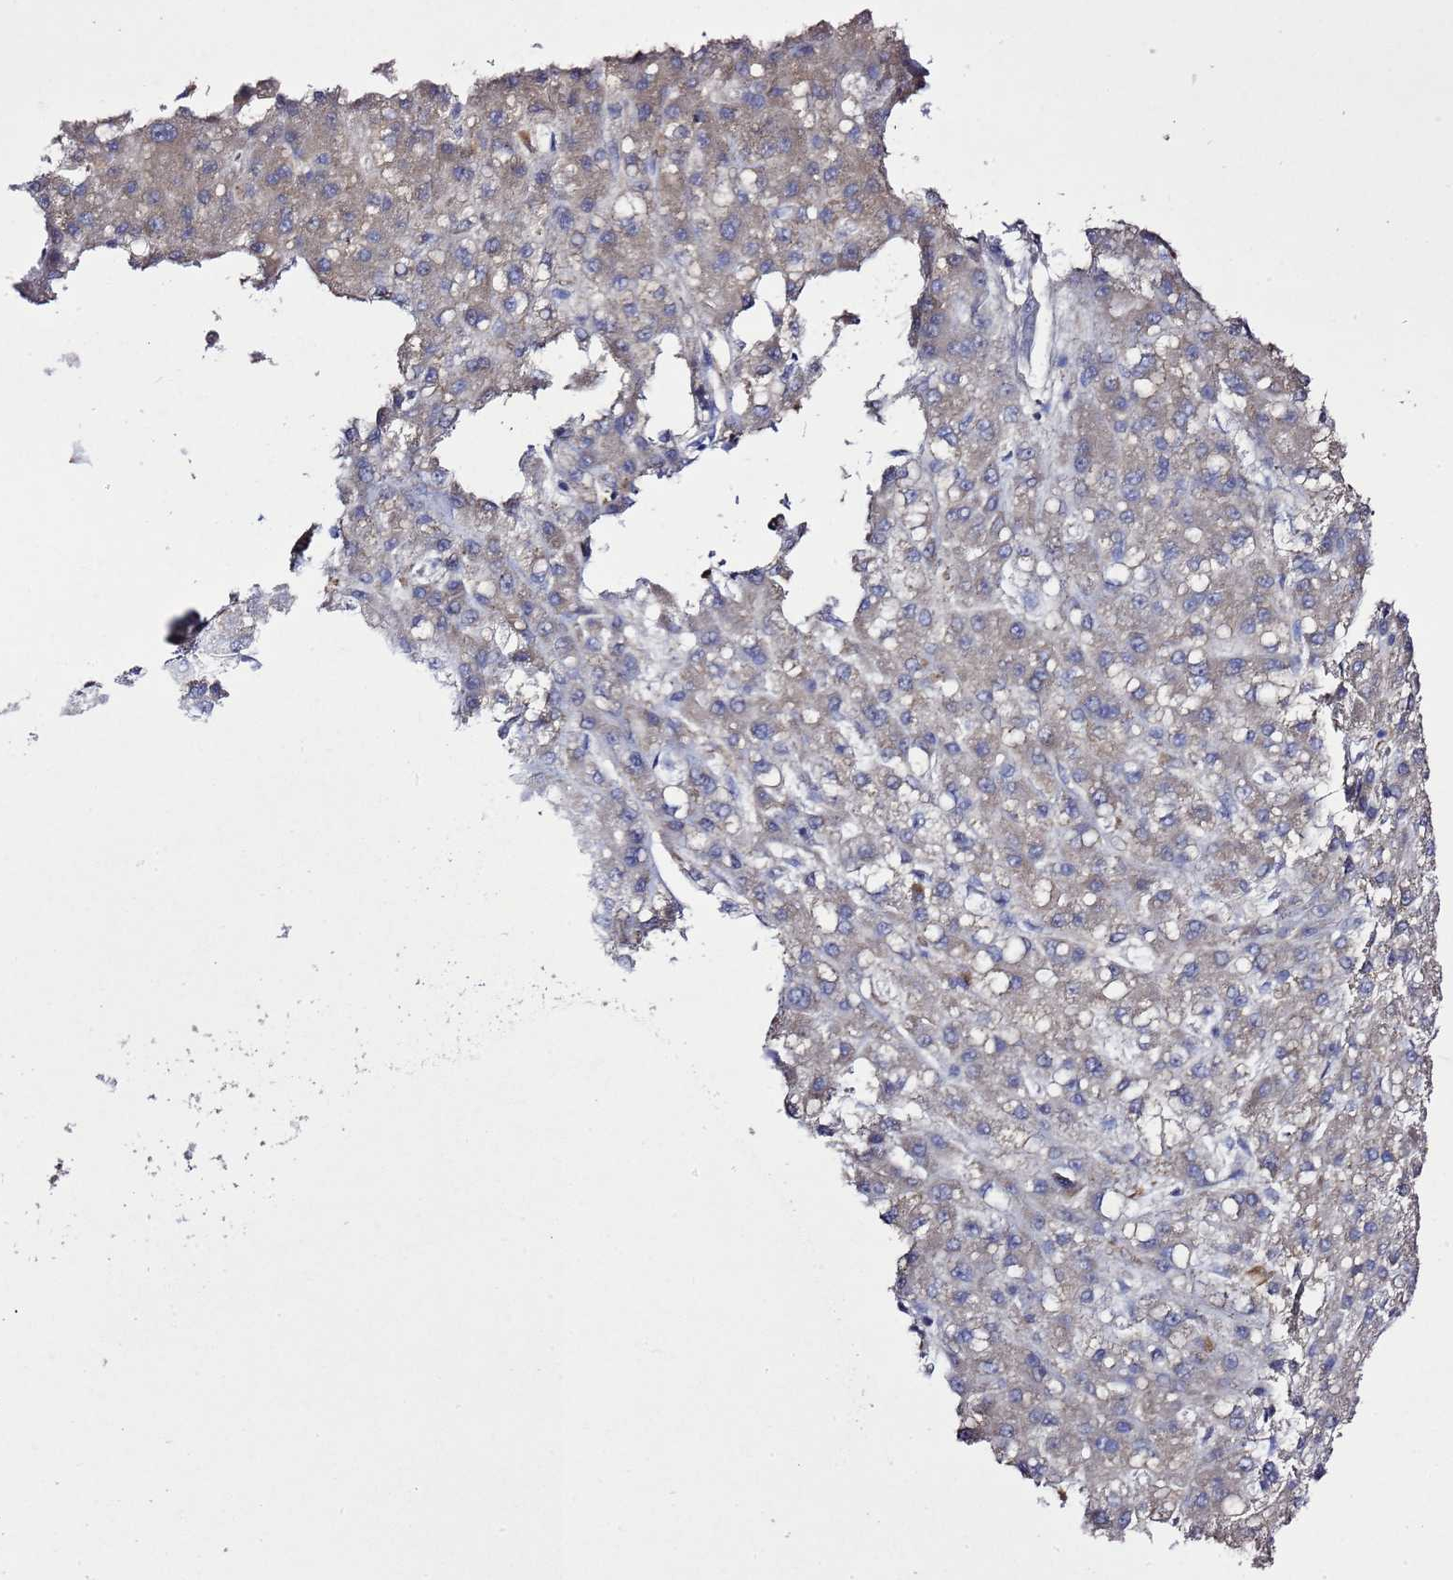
{"staining": {"intensity": "negative", "quantity": "none", "location": "none"}, "tissue": "liver cancer", "cell_type": "Tumor cells", "image_type": "cancer", "snomed": [{"axis": "morphology", "description": "Carcinoma, Hepatocellular, NOS"}, {"axis": "topography", "description": "Liver"}], "caption": "Tumor cells show no significant protein expression in liver hepatocellular carcinoma.", "gene": "ALG3", "patient": {"sex": "male", "age": 67}}